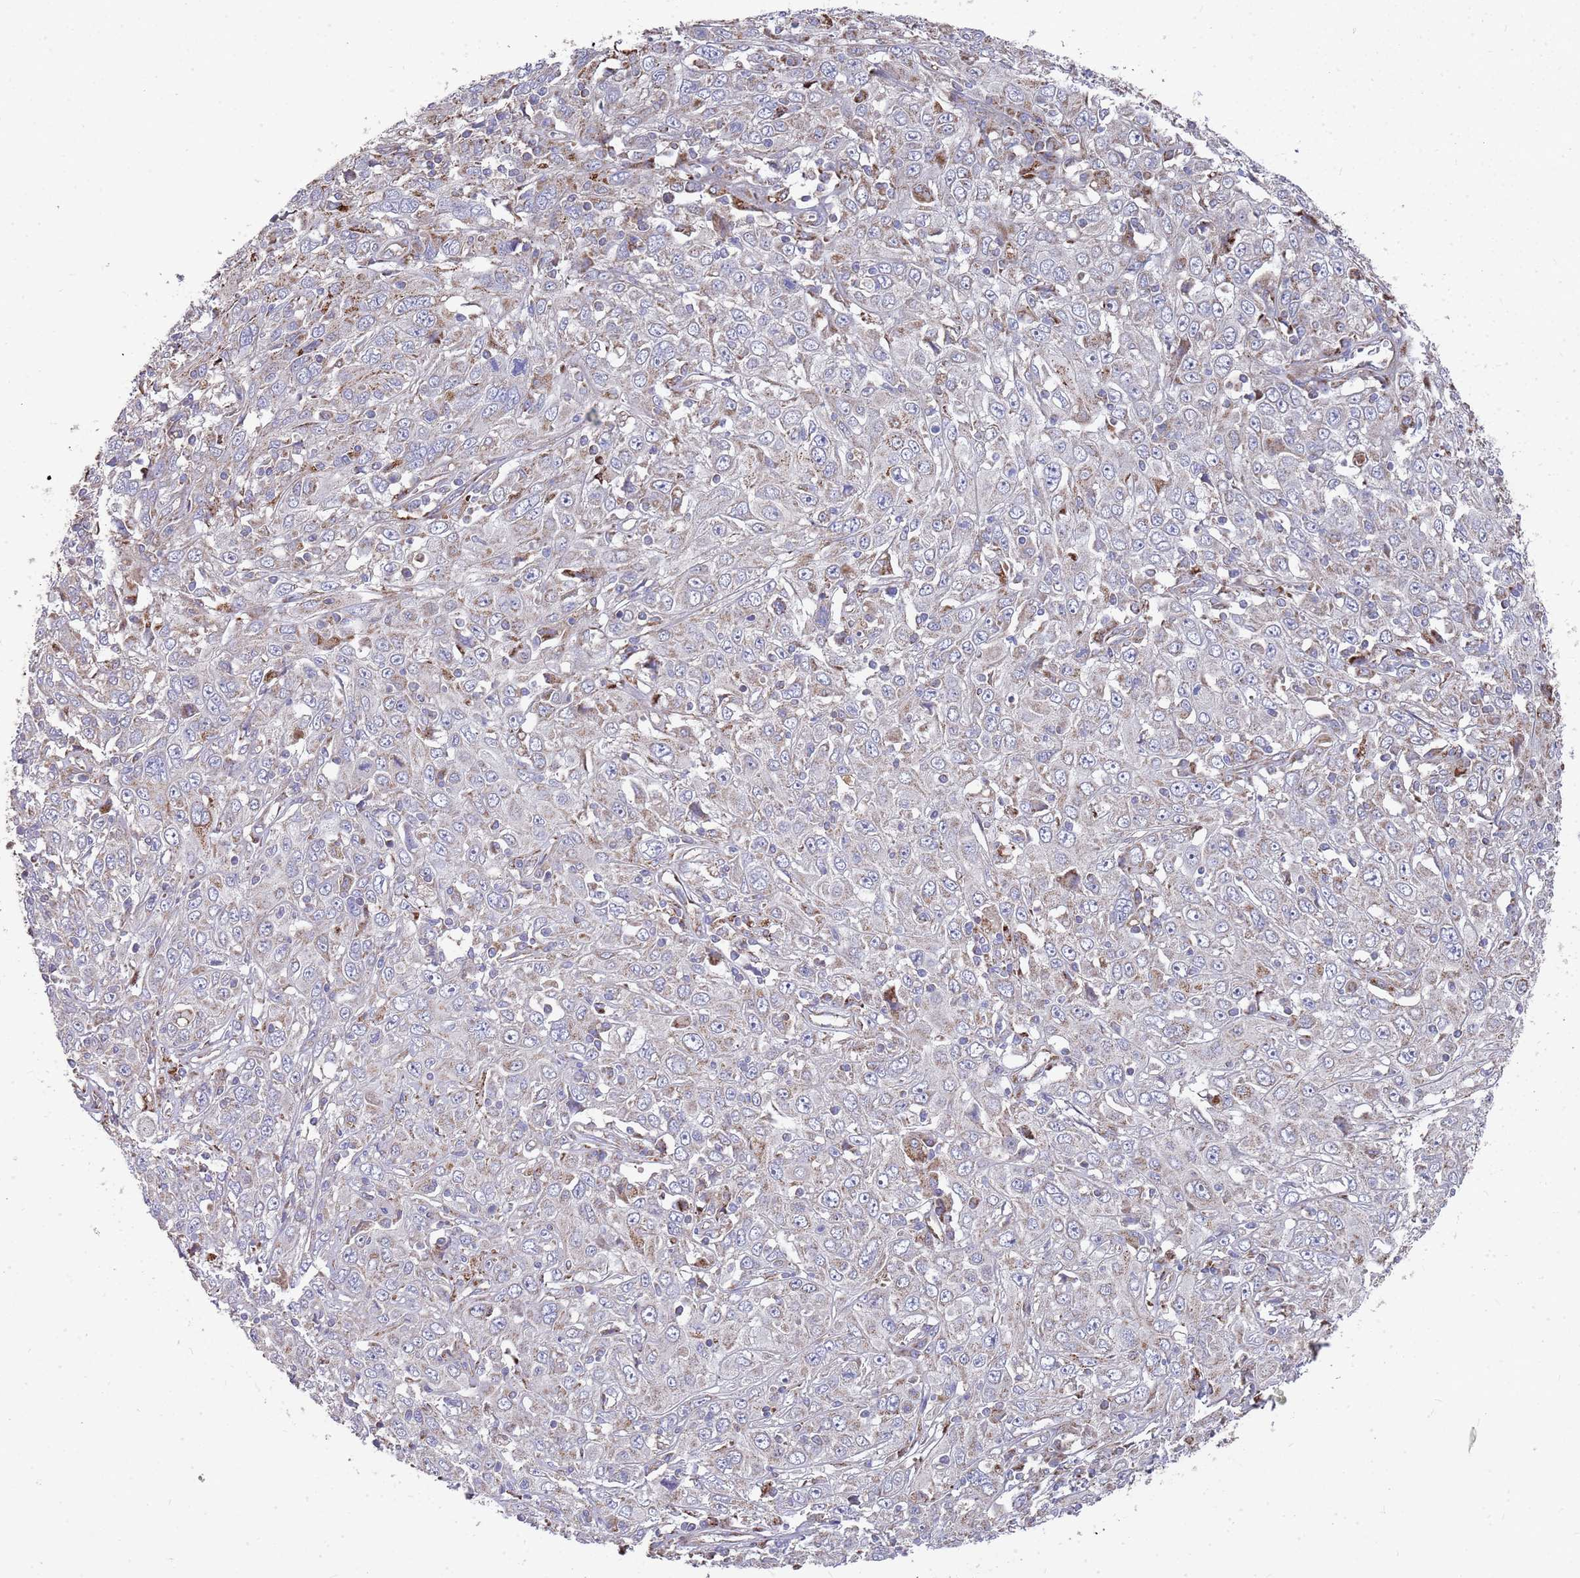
{"staining": {"intensity": "moderate", "quantity": "<25%", "location": "cytoplasmic/membranous"}, "tissue": "cervical cancer", "cell_type": "Tumor cells", "image_type": "cancer", "snomed": [{"axis": "morphology", "description": "Squamous cell carcinoma, NOS"}, {"axis": "topography", "description": "Cervix"}], "caption": "A photomicrograph of cervical squamous cell carcinoma stained for a protein demonstrates moderate cytoplasmic/membranous brown staining in tumor cells.", "gene": "WDFY3", "patient": {"sex": "female", "age": 46}}